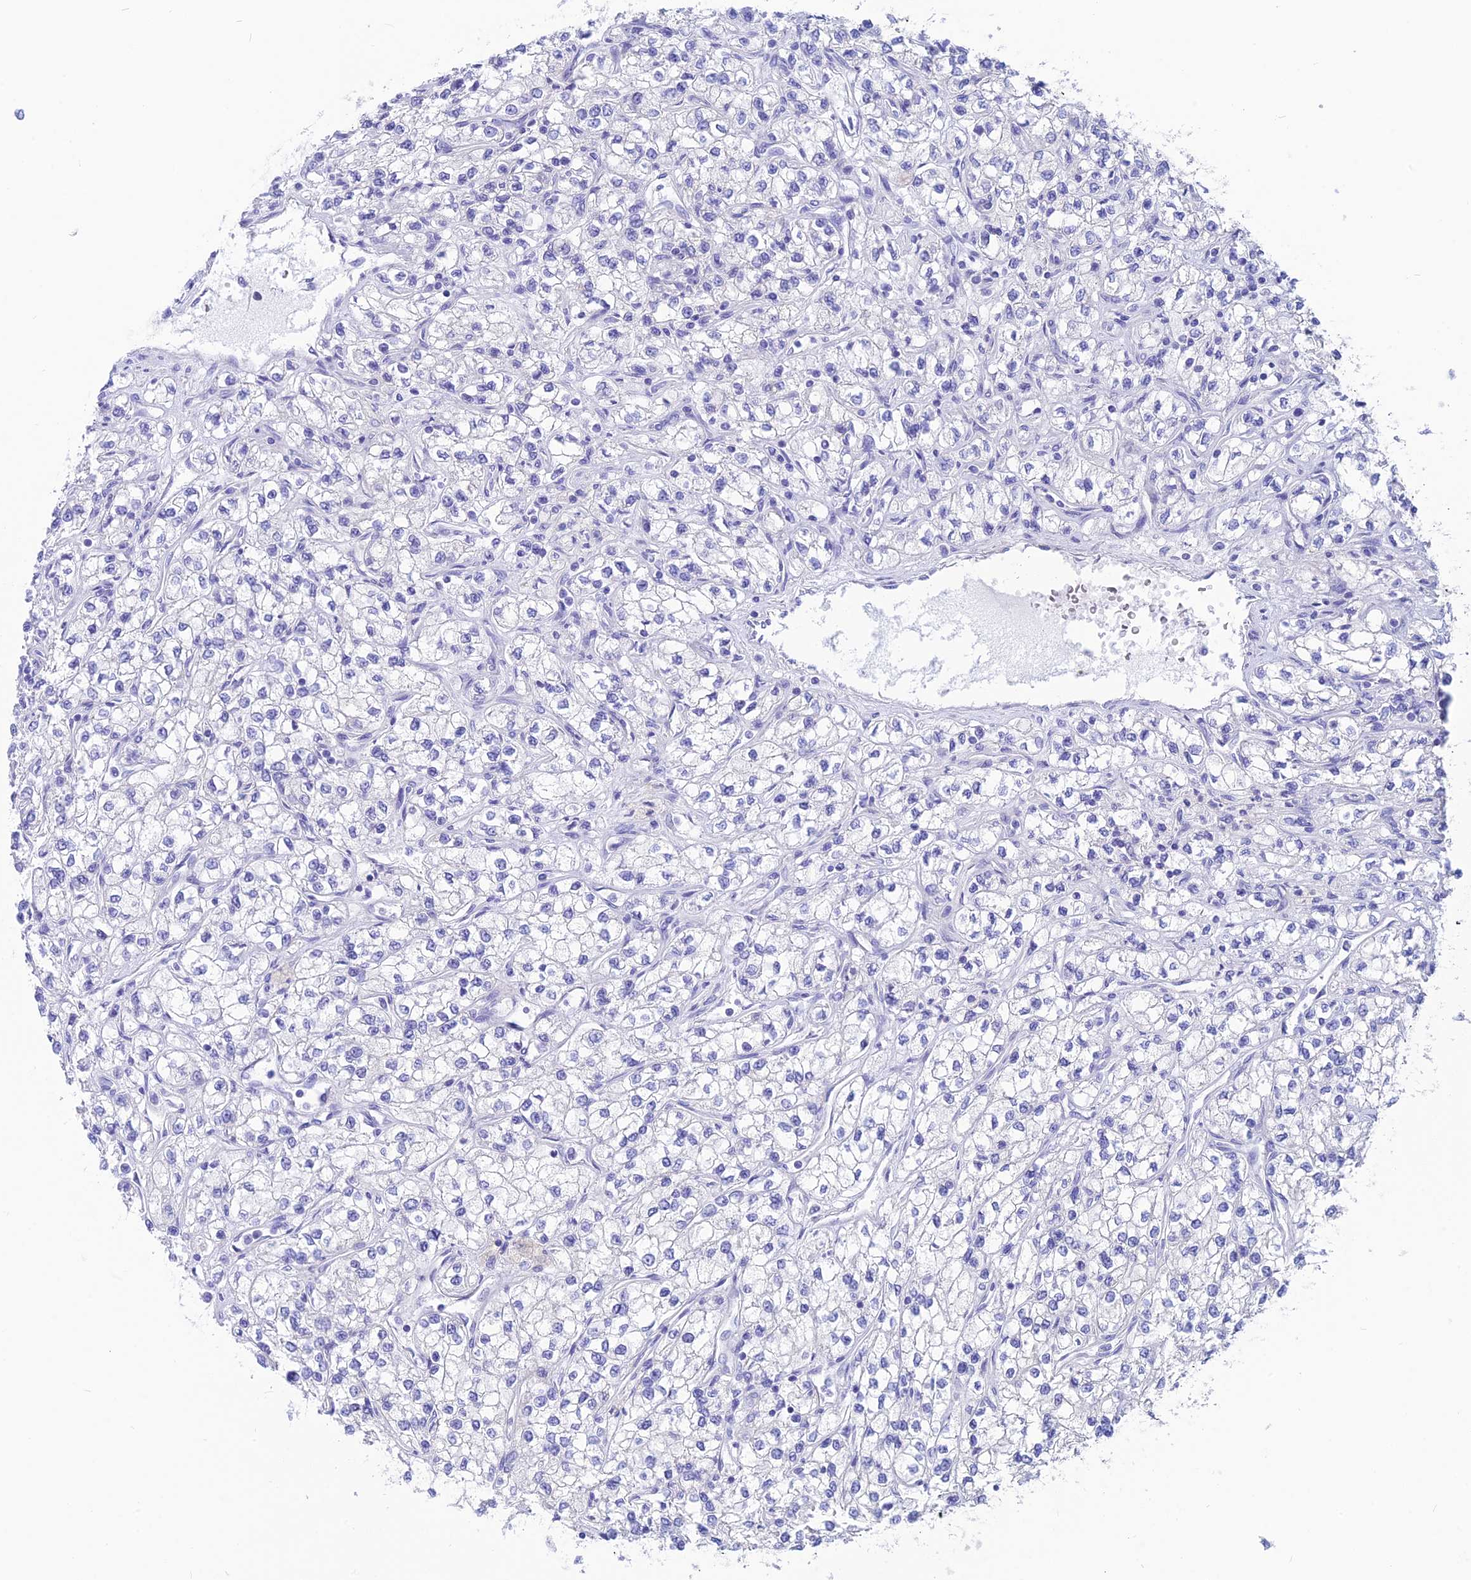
{"staining": {"intensity": "negative", "quantity": "none", "location": "none"}, "tissue": "renal cancer", "cell_type": "Tumor cells", "image_type": "cancer", "snomed": [{"axis": "morphology", "description": "Adenocarcinoma, NOS"}, {"axis": "topography", "description": "Kidney"}], "caption": "Human renal cancer (adenocarcinoma) stained for a protein using IHC exhibits no staining in tumor cells.", "gene": "LZTFL1", "patient": {"sex": "male", "age": 80}}